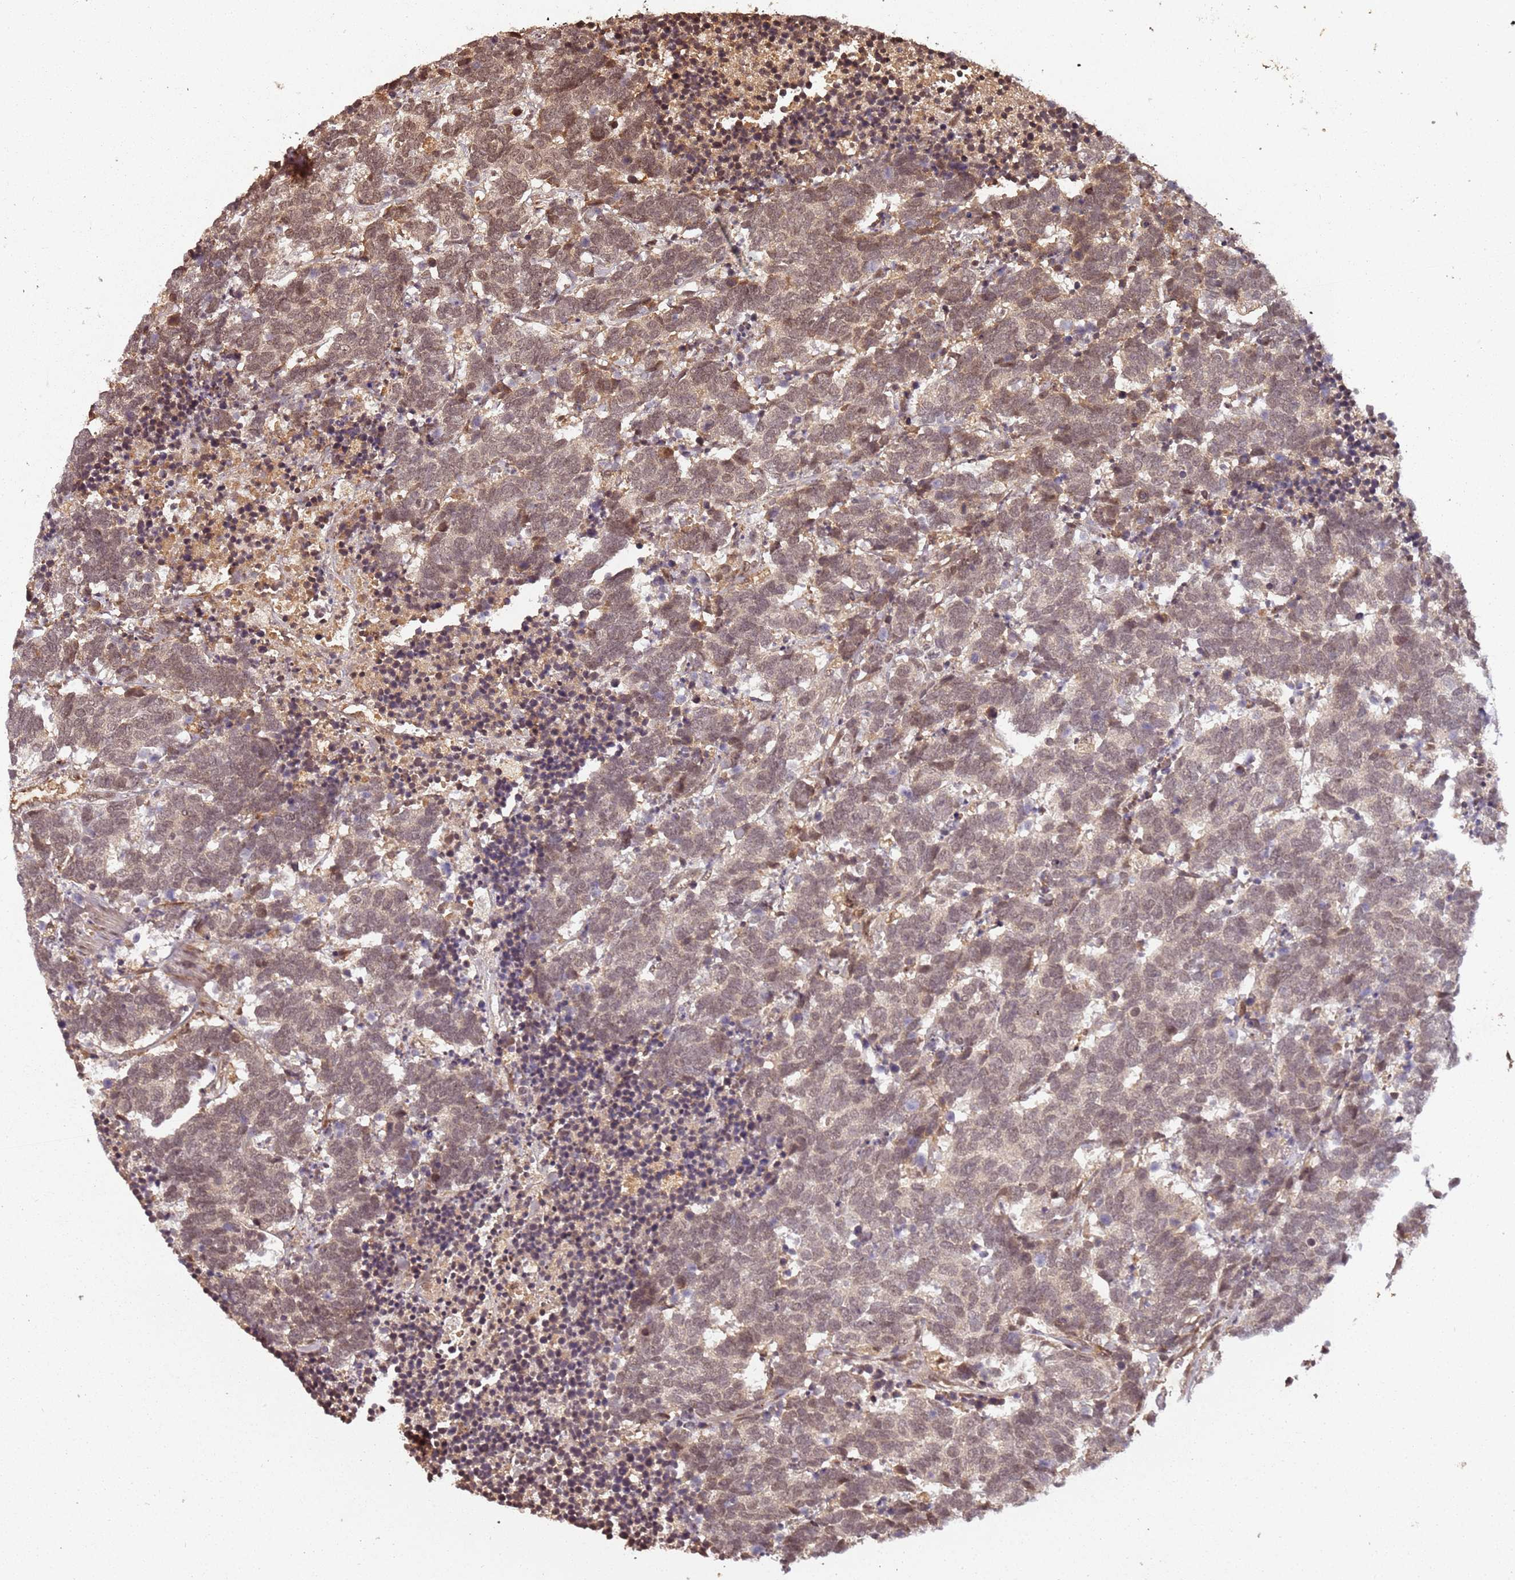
{"staining": {"intensity": "moderate", "quantity": ">75%", "location": "cytoplasmic/membranous,nuclear"}, "tissue": "carcinoid", "cell_type": "Tumor cells", "image_type": "cancer", "snomed": [{"axis": "morphology", "description": "Carcinoma, NOS"}, {"axis": "morphology", "description": "Carcinoid, malignant, NOS"}, {"axis": "topography", "description": "Prostate"}], "caption": "High-magnification brightfield microscopy of carcinoid stained with DAB (brown) and counterstained with hematoxylin (blue). tumor cells exhibit moderate cytoplasmic/membranous and nuclear expression is identified in approximately>75% of cells. The staining was performed using DAB, with brown indicating positive protein expression. Nuclei are stained blue with hematoxylin.", "gene": "COL1A2", "patient": {"sex": "male", "age": 57}}